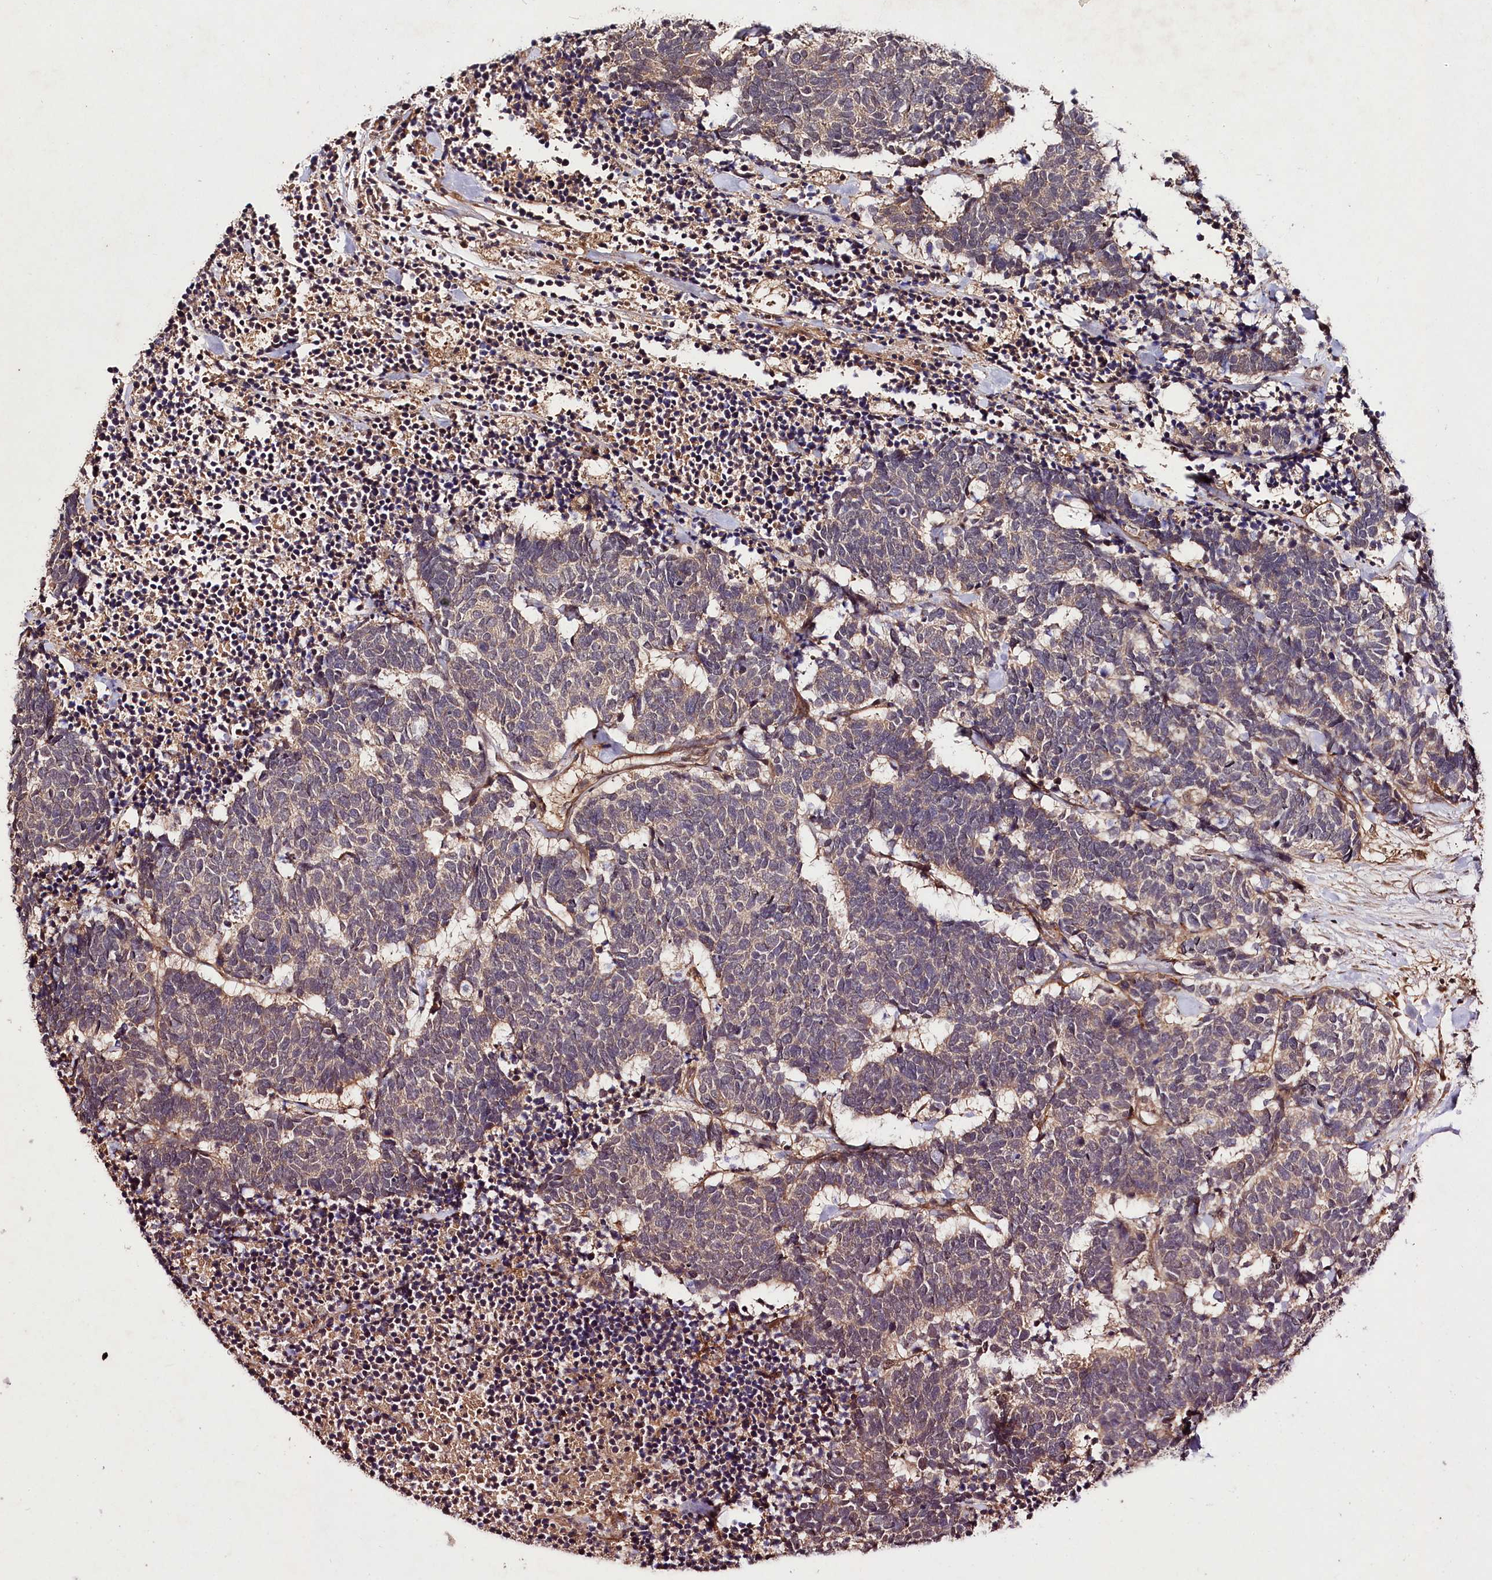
{"staining": {"intensity": "weak", "quantity": "<25%", "location": "cytoplasmic/membranous"}, "tissue": "carcinoid", "cell_type": "Tumor cells", "image_type": "cancer", "snomed": [{"axis": "morphology", "description": "Carcinoma, NOS"}, {"axis": "morphology", "description": "Carcinoid, malignant, NOS"}, {"axis": "topography", "description": "Urinary bladder"}], "caption": "This photomicrograph is of carcinoma stained with IHC to label a protein in brown with the nuclei are counter-stained blue. There is no positivity in tumor cells.", "gene": "TNPO3", "patient": {"sex": "male", "age": 57}}